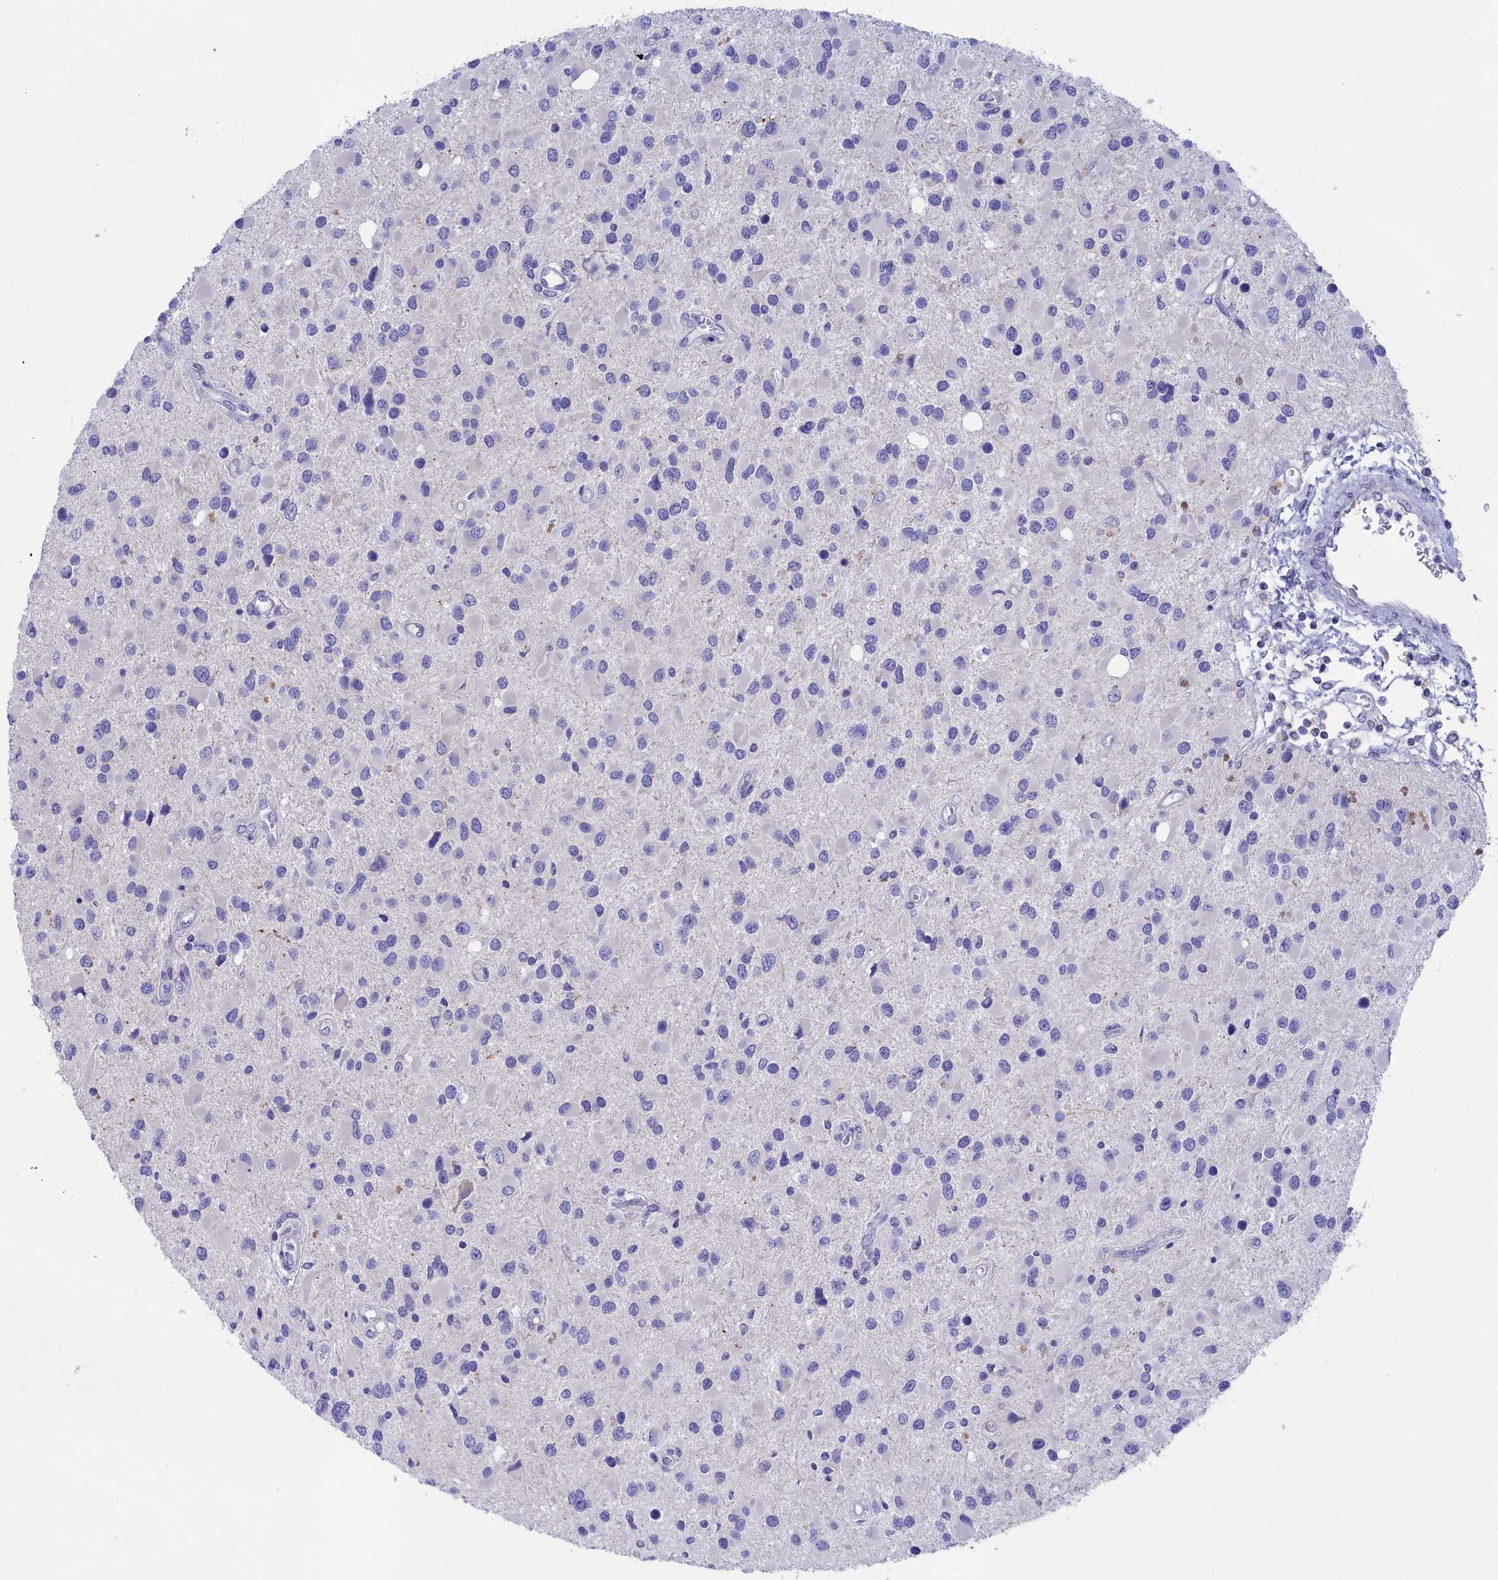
{"staining": {"intensity": "negative", "quantity": "none", "location": "none"}, "tissue": "glioma", "cell_type": "Tumor cells", "image_type": "cancer", "snomed": [{"axis": "morphology", "description": "Glioma, malignant, High grade"}, {"axis": "topography", "description": "Brain"}], "caption": "This histopathology image is of malignant glioma (high-grade) stained with immunohistochemistry (IHC) to label a protein in brown with the nuclei are counter-stained blue. There is no positivity in tumor cells.", "gene": "PRDM12", "patient": {"sex": "male", "age": 53}}